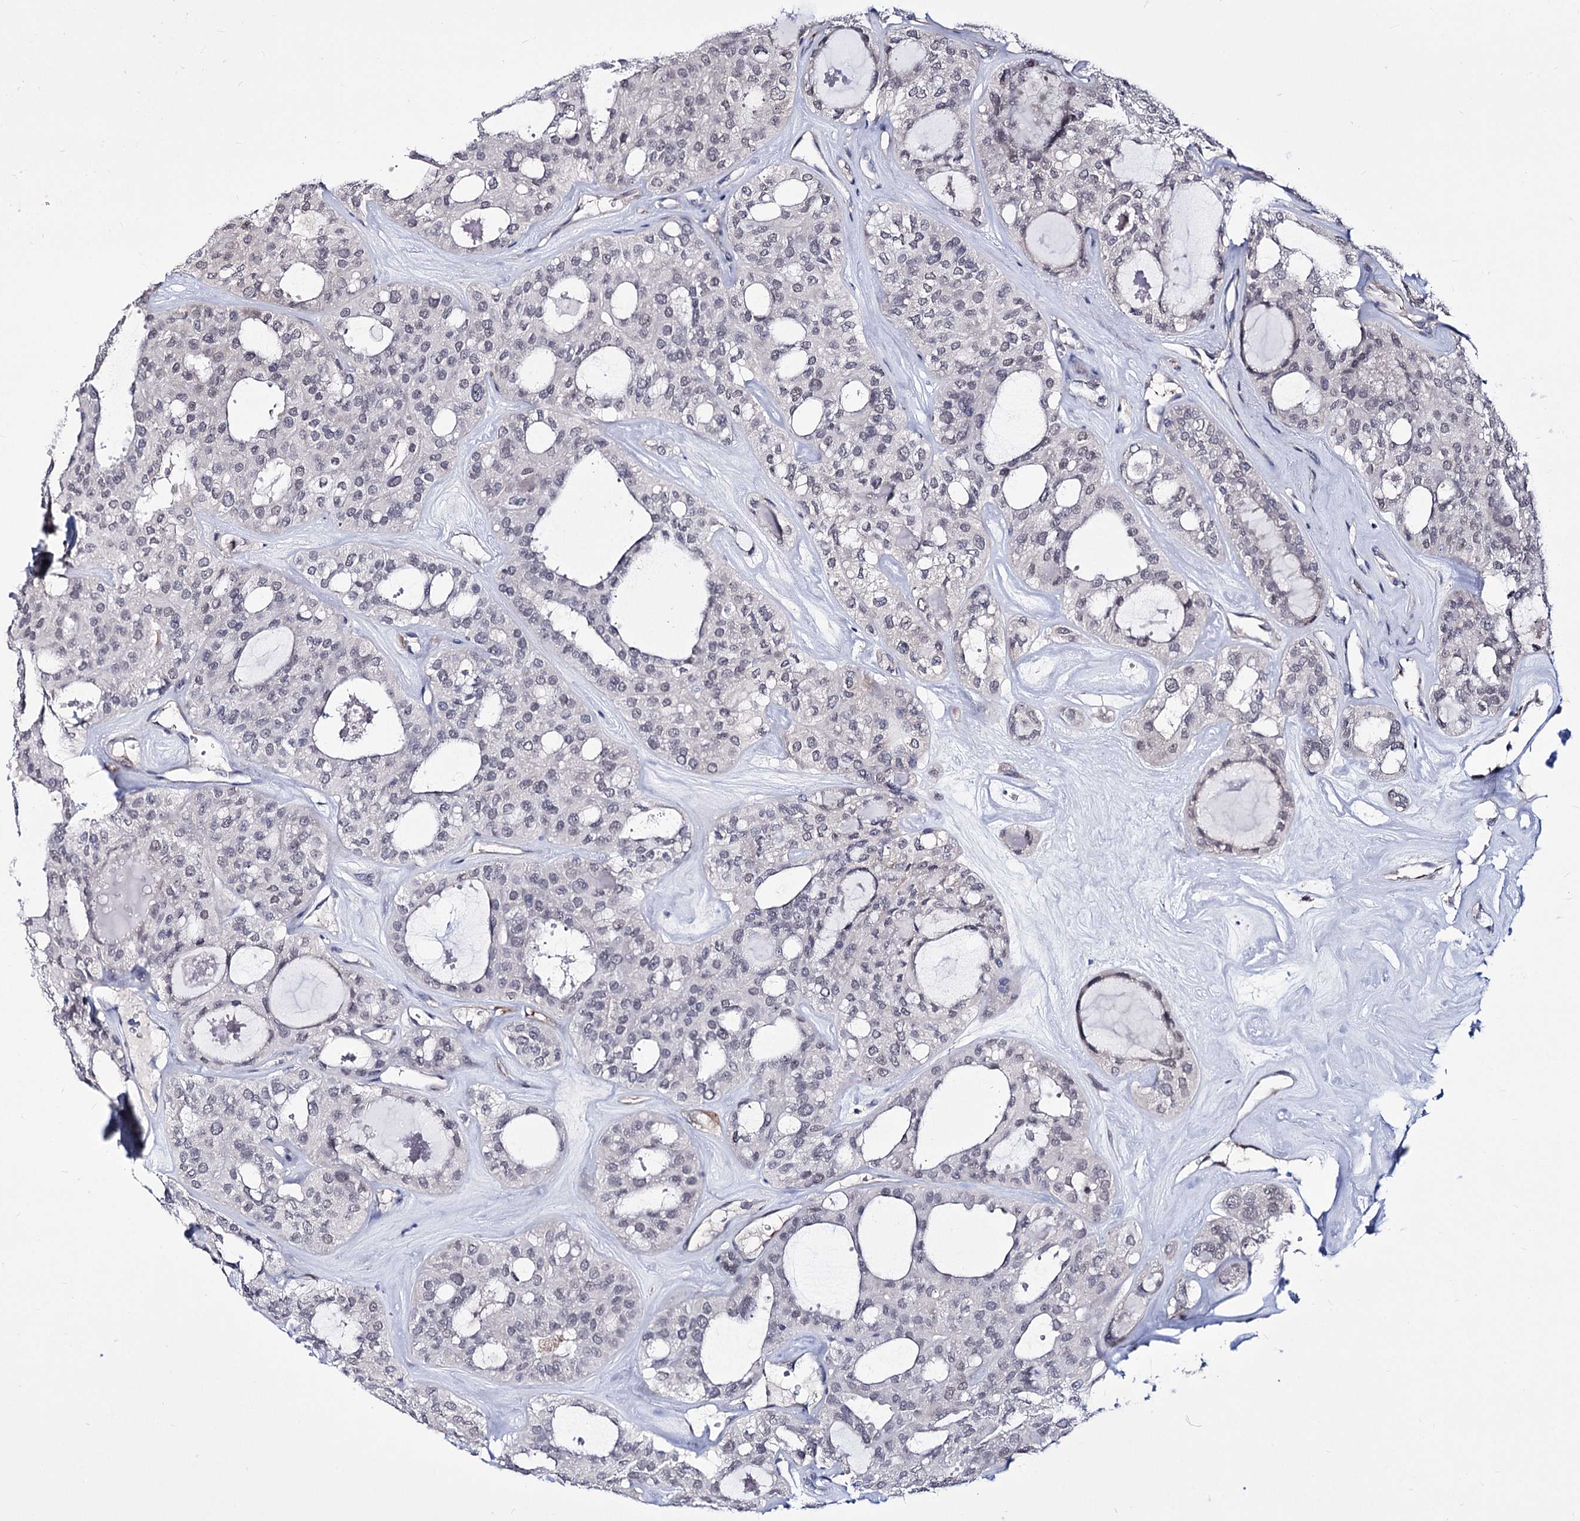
{"staining": {"intensity": "negative", "quantity": "none", "location": "none"}, "tissue": "thyroid cancer", "cell_type": "Tumor cells", "image_type": "cancer", "snomed": [{"axis": "morphology", "description": "Follicular adenoma carcinoma, NOS"}, {"axis": "topography", "description": "Thyroid gland"}], "caption": "Tumor cells are negative for protein expression in human thyroid cancer (follicular adenoma carcinoma).", "gene": "PPRC1", "patient": {"sex": "male", "age": 75}}